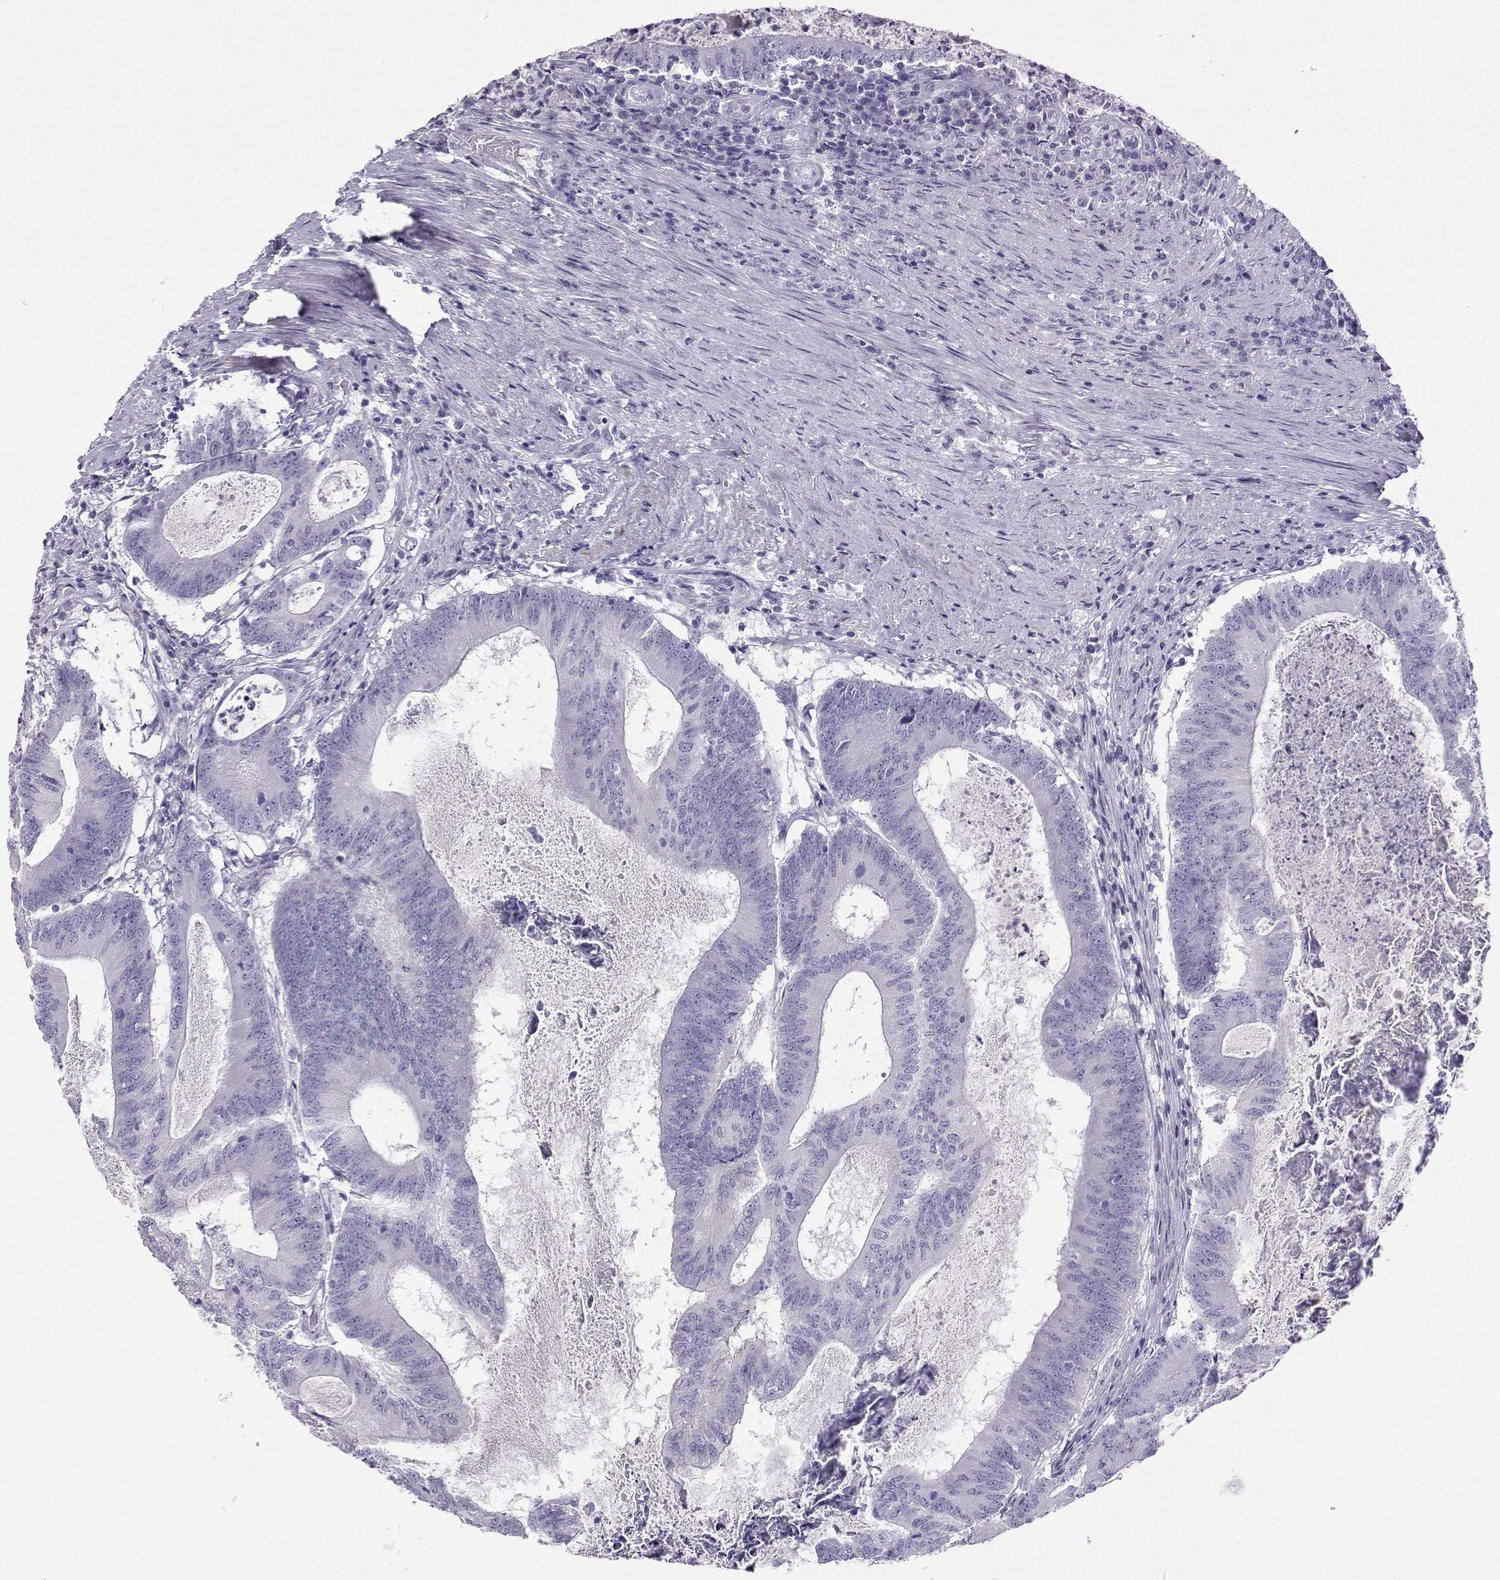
{"staining": {"intensity": "negative", "quantity": "none", "location": "none"}, "tissue": "colorectal cancer", "cell_type": "Tumor cells", "image_type": "cancer", "snomed": [{"axis": "morphology", "description": "Adenocarcinoma, NOS"}, {"axis": "topography", "description": "Colon"}], "caption": "Immunohistochemistry of human colorectal adenocarcinoma shows no staining in tumor cells.", "gene": "FBXO24", "patient": {"sex": "female", "age": 70}}